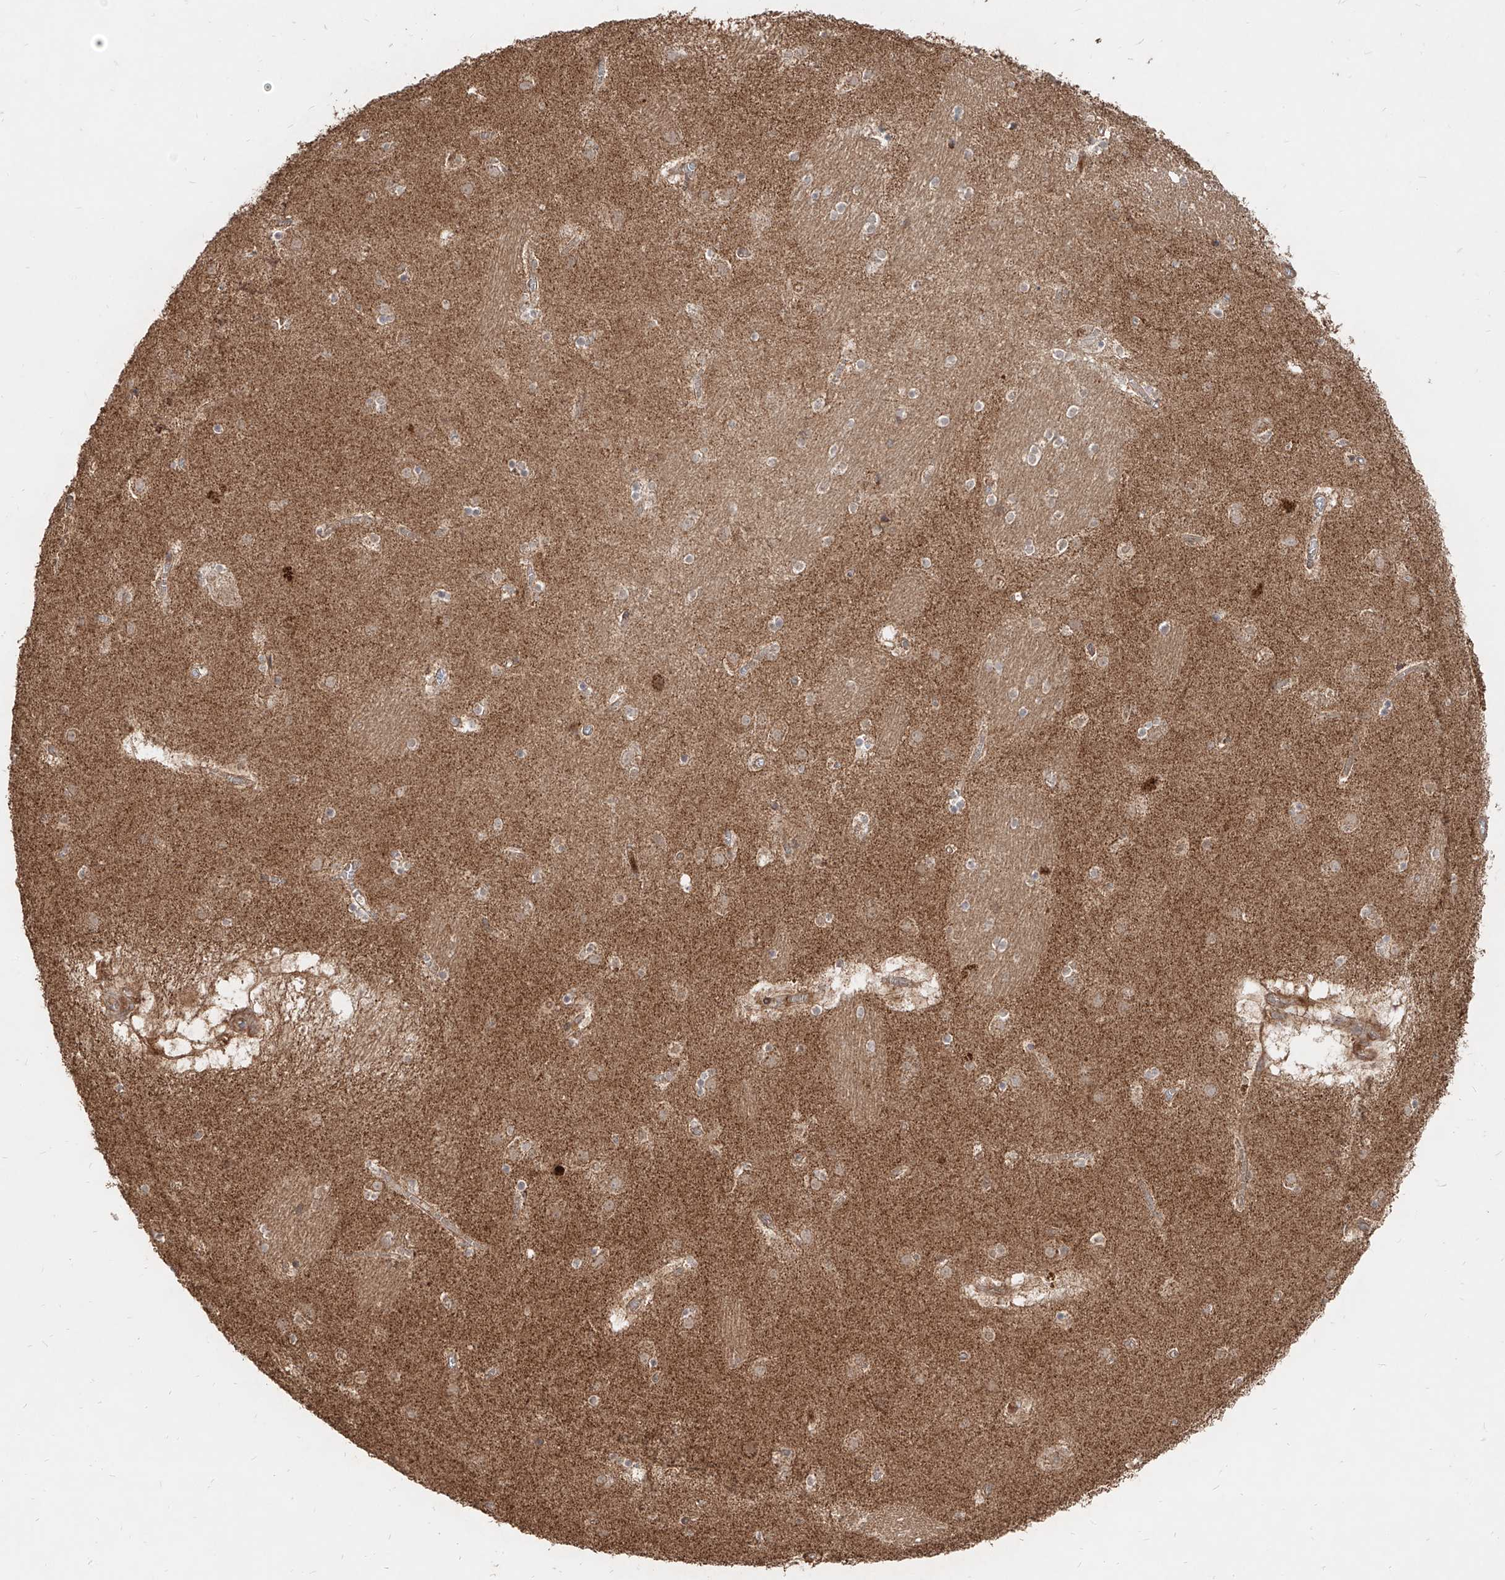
{"staining": {"intensity": "moderate", "quantity": "<25%", "location": "cytoplasmic/membranous"}, "tissue": "caudate", "cell_type": "Glial cells", "image_type": "normal", "snomed": [{"axis": "morphology", "description": "Normal tissue, NOS"}, {"axis": "topography", "description": "Lateral ventricle wall"}], "caption": "This is a photomicrograph of immunohistochemistry staining of normal caudate, which shows moderate positivity in the cytoplasmic/membranous of glial cells.", "gene": "AIM2", "patient": {"sex": "male", "age": 70}}